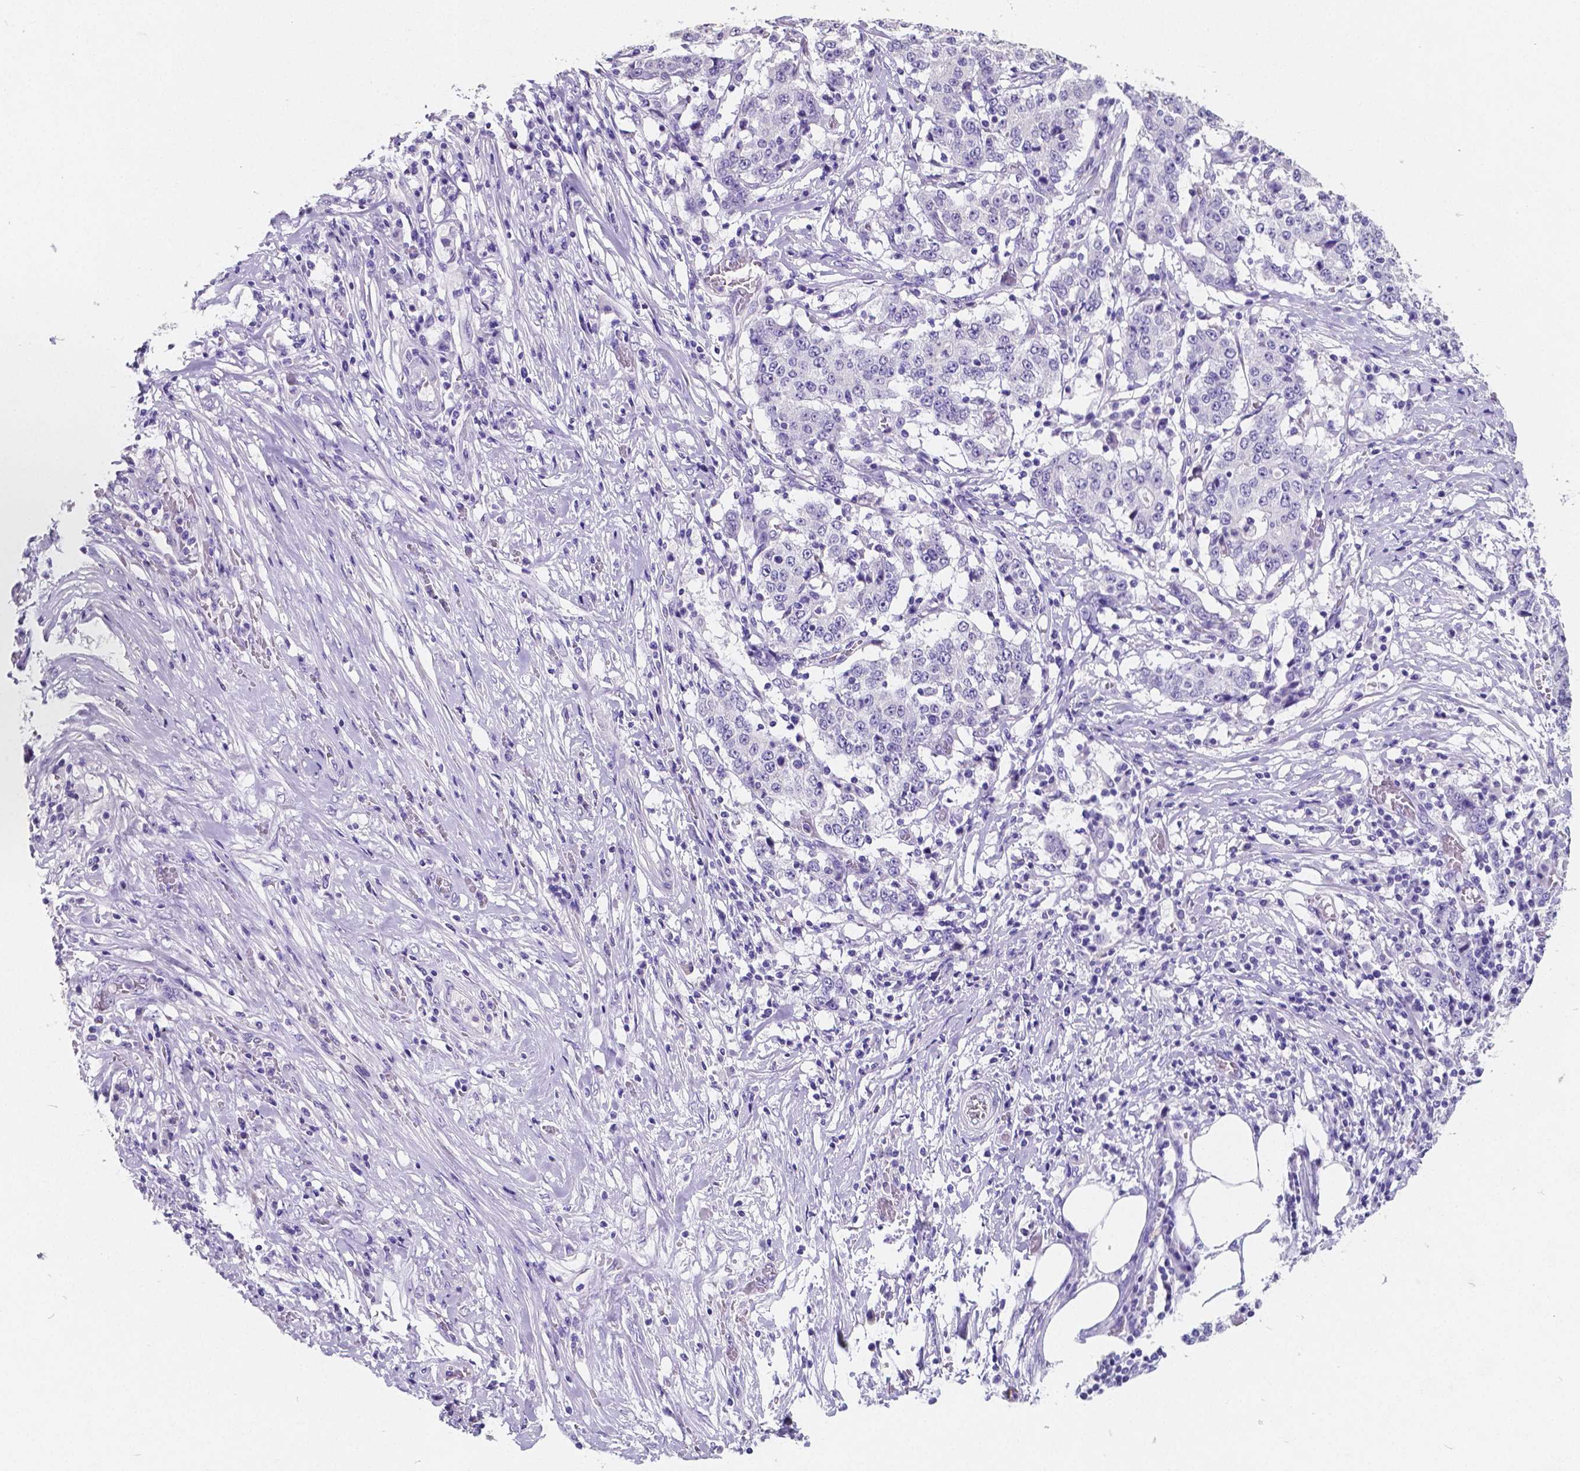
{"staining": {"intensity": "negative", "quantity": "none", "location": "none"}, "tissue": "stomach cancer", "cell_type": "Tumor cells", "image_type": "cancer", "snomed": [{"axis": "morphology", "description": "Adenocarcinoma, NOS"}, {"axis": "topography", "description": "Stomach"}], "caption": "Stomach cancer (adenocarcinoma) was stained to show a protein in brown. There is no significant positivity in tumor cells.", "gene": "SATB2", "patient": {"sex": "male", "age": 59}}